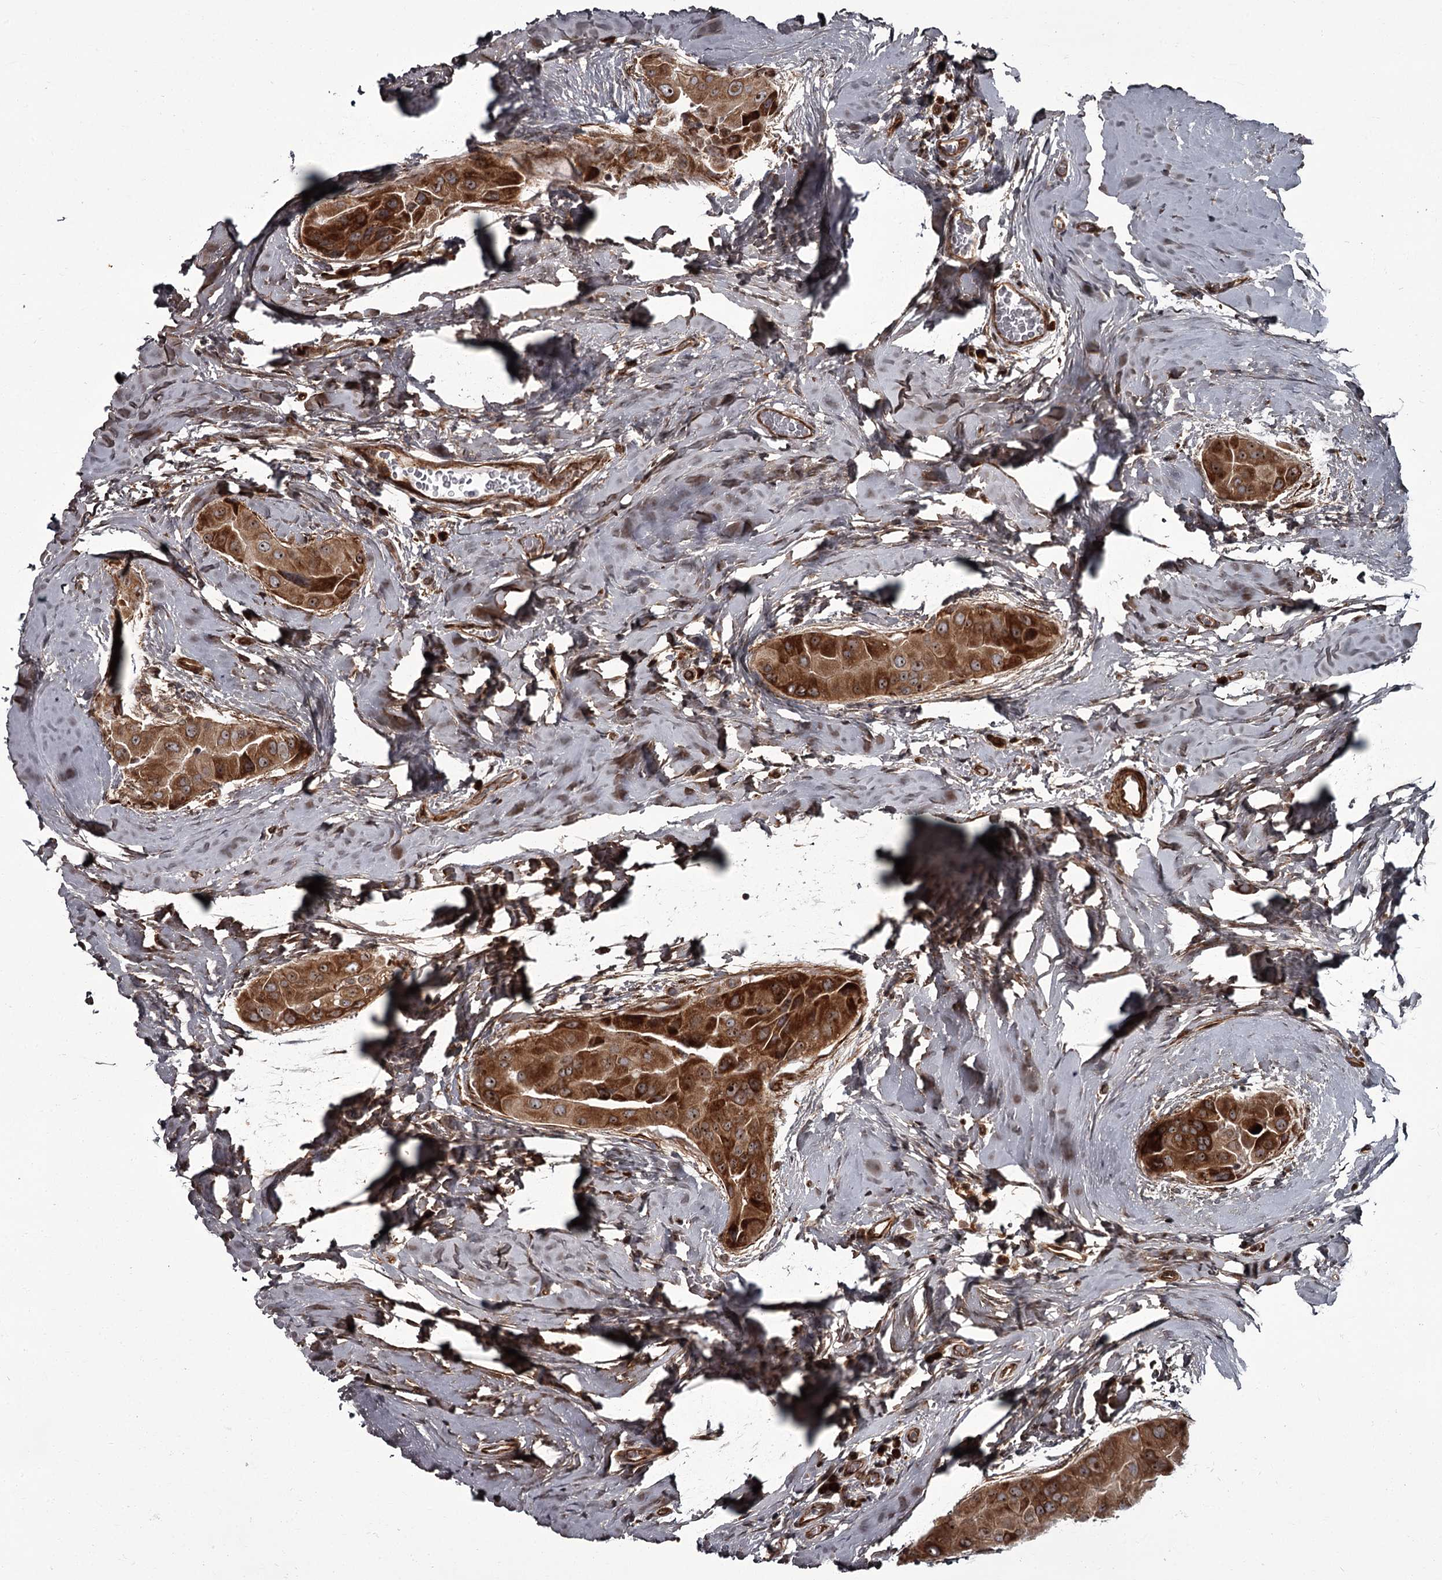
{"staining": {"intensity": "strong", "quantity": ">75%", "location": "cytoplasmic/membranous,nuclear"}, "tissue": "thyroid cancer", "cell_type": "Tumor cells", "image_type": "cancer", "snomed": [{"axis": "morphology", "description": "Papillary adenocarcinoma, NOS"}, {"axis": "topography", "description": "Thyroid gland"}], "caption": "Protein analysis of thyroid papillary adenocarcinoma tissue displays strong cytoplasmic/membranous and nuclear positivity in approximately >75% of tumor cells.", "gene": "THAP9", "patient": {"sex": "male", "age": 33}}